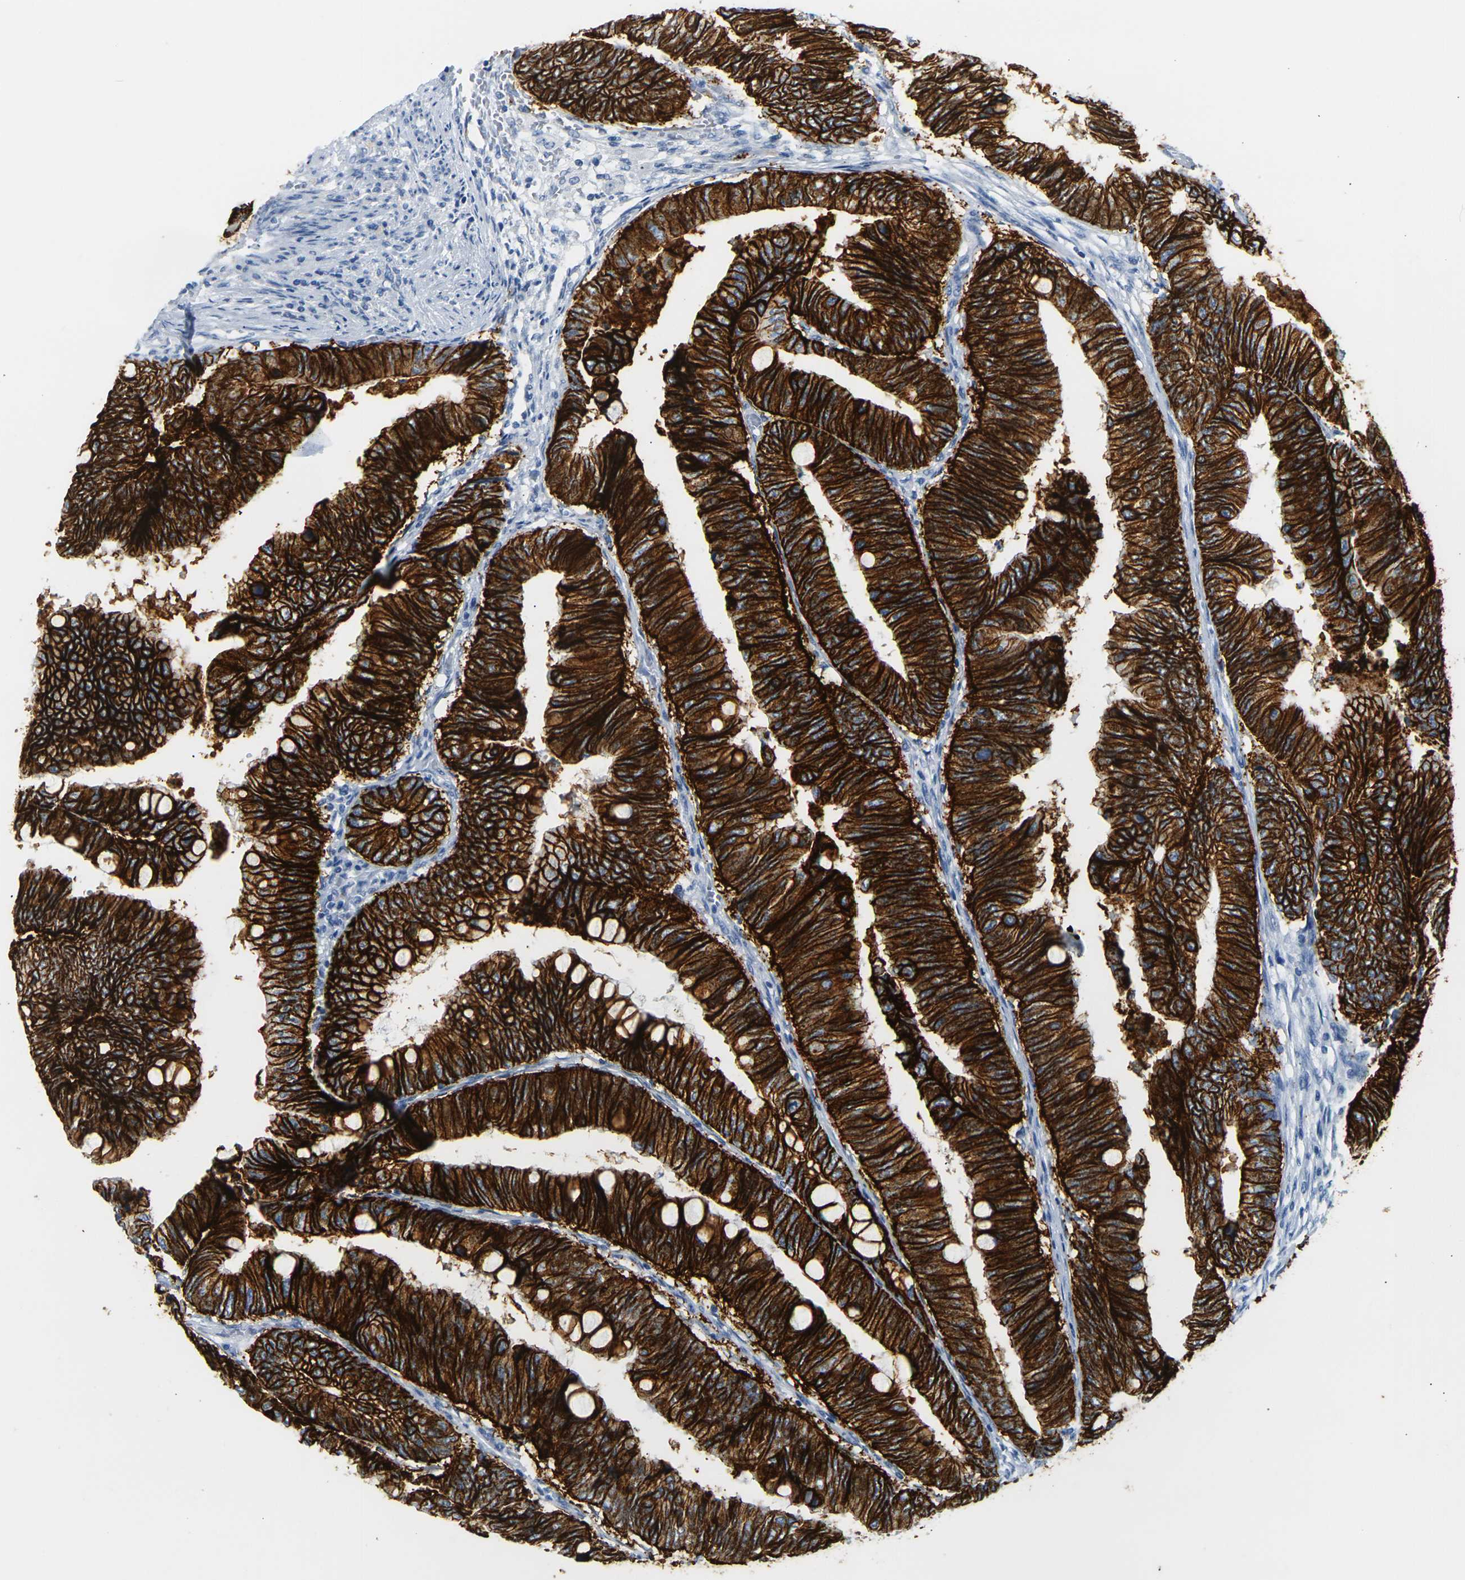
{"staining": {"intensity": "strong", "quantity": ">75%", "location": "cytoplasmic/membranous"}, "tissue": "colorectal cancer", "cell_type": "Tumor cells", "image_type": "cancer", "snomed": [{"axis": "morphology", "description": "Normal tissue, NOS"}, {"axis": "morphology", "description": "Adenocarcinoma, NOS"}, {"axis": "topography", "description": "Rectum"}, {"axis": "topography", "description": "Peripheral nerve tissue"}], "caption": "Tumor cells display high levels of strong cytoplasmic/membranous positivity in about >75% of cells in adenocarcinoma (colorectal). (Stains: DAB in brown, nuclei in blue, Microscopy: brightfield microscopy at high magnification).", "gene": "CLDN7", "patient": {"sex": "male", "age": 92}}